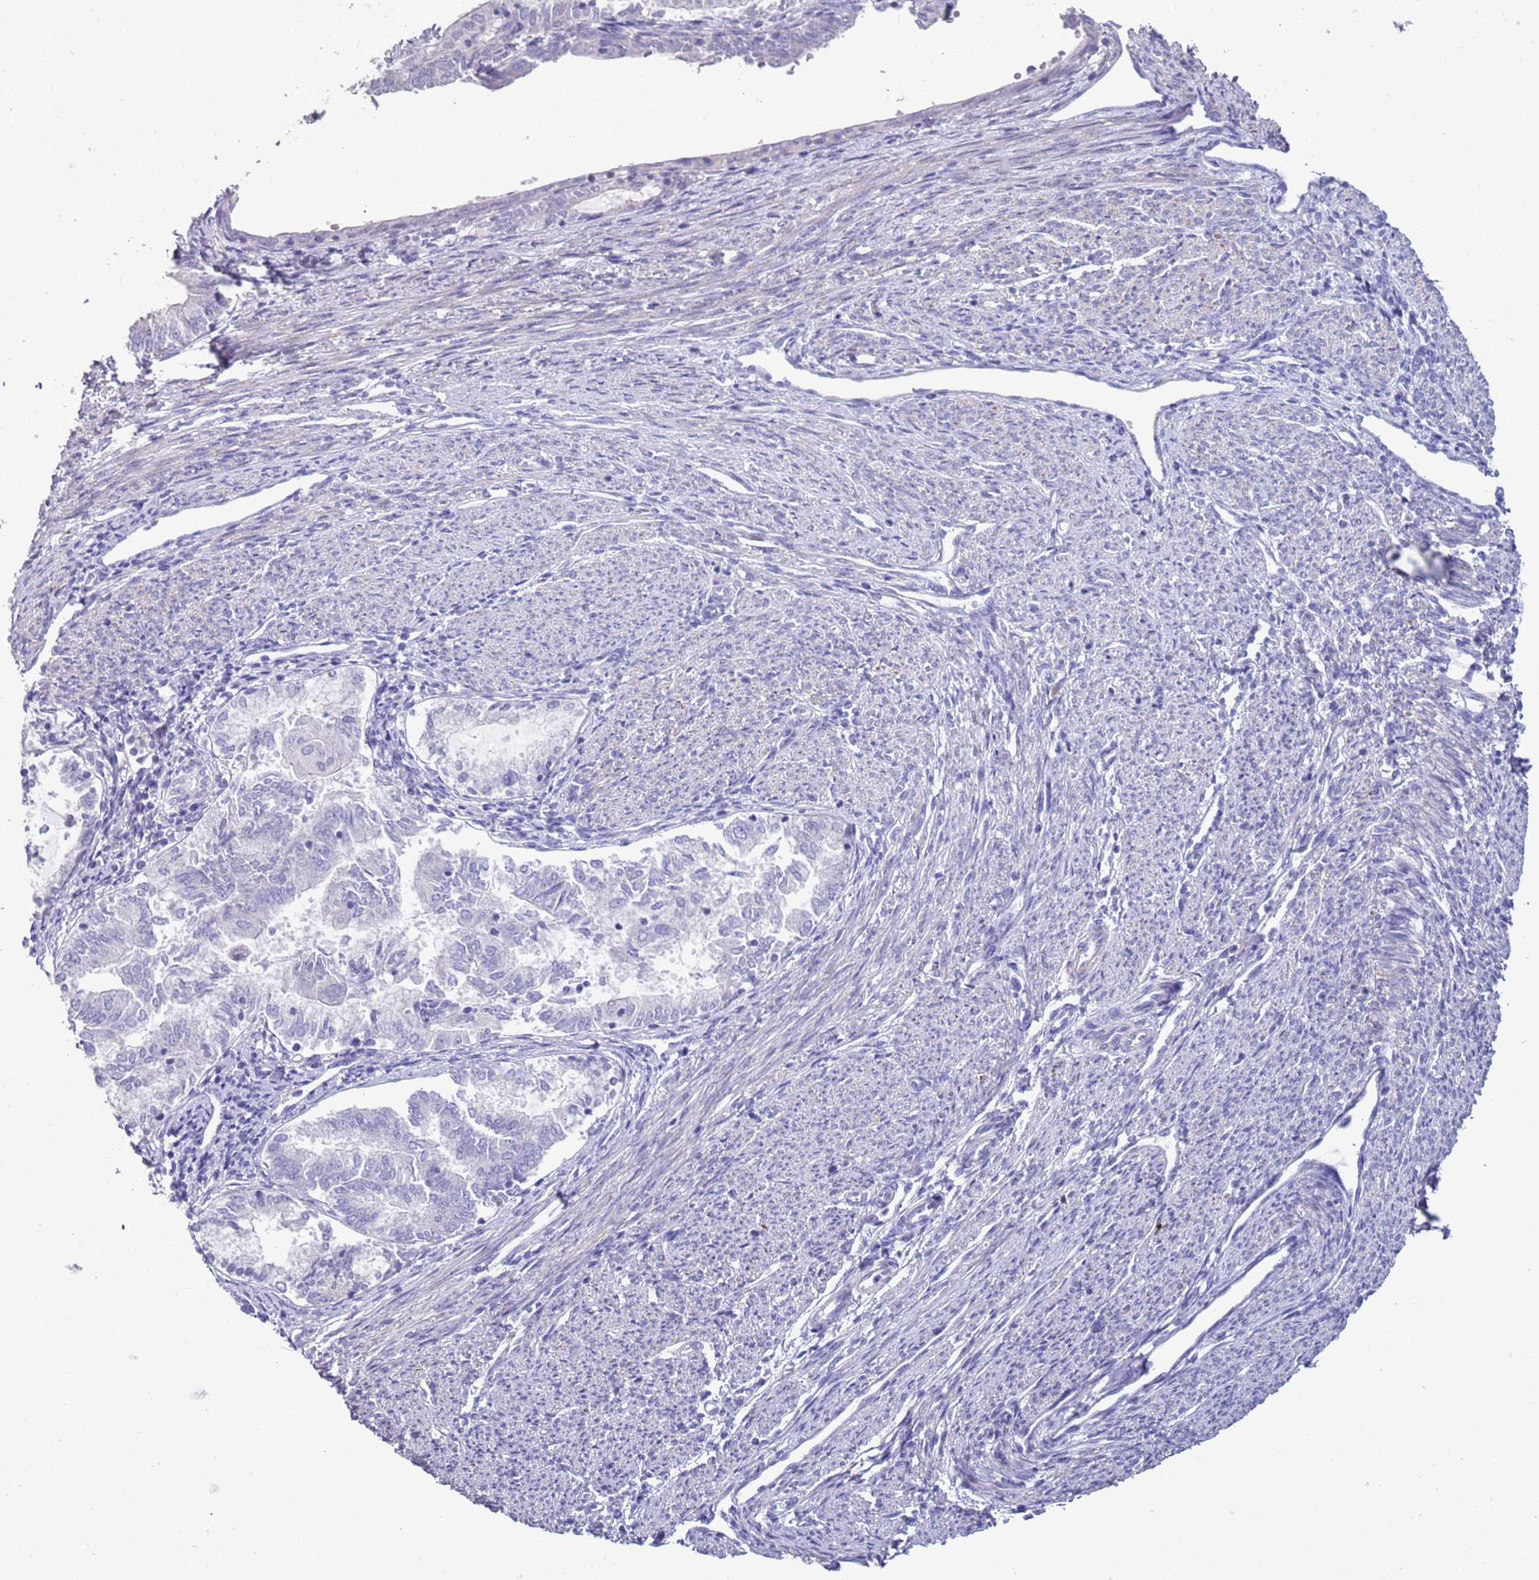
{"staining": {"intensity": "negative", "quantity": "none", "location": "none"}, "tissue": "endometrial cancer", "cell_type": "Tumor cells", "image_type": "cancer", "snomed": [{"axis": "morphology", "description": "Adenocarcinoma, NOS"}, {"axis": "topography", "description": "Endometrium"}], "caption": "DAB immunohistochemical staining of endometrial cancer (adenocarcinoma) shows no significant expression in tumor cells.", "gene": "NPAP1", "patient": {"sex": "female", "age": 79}}